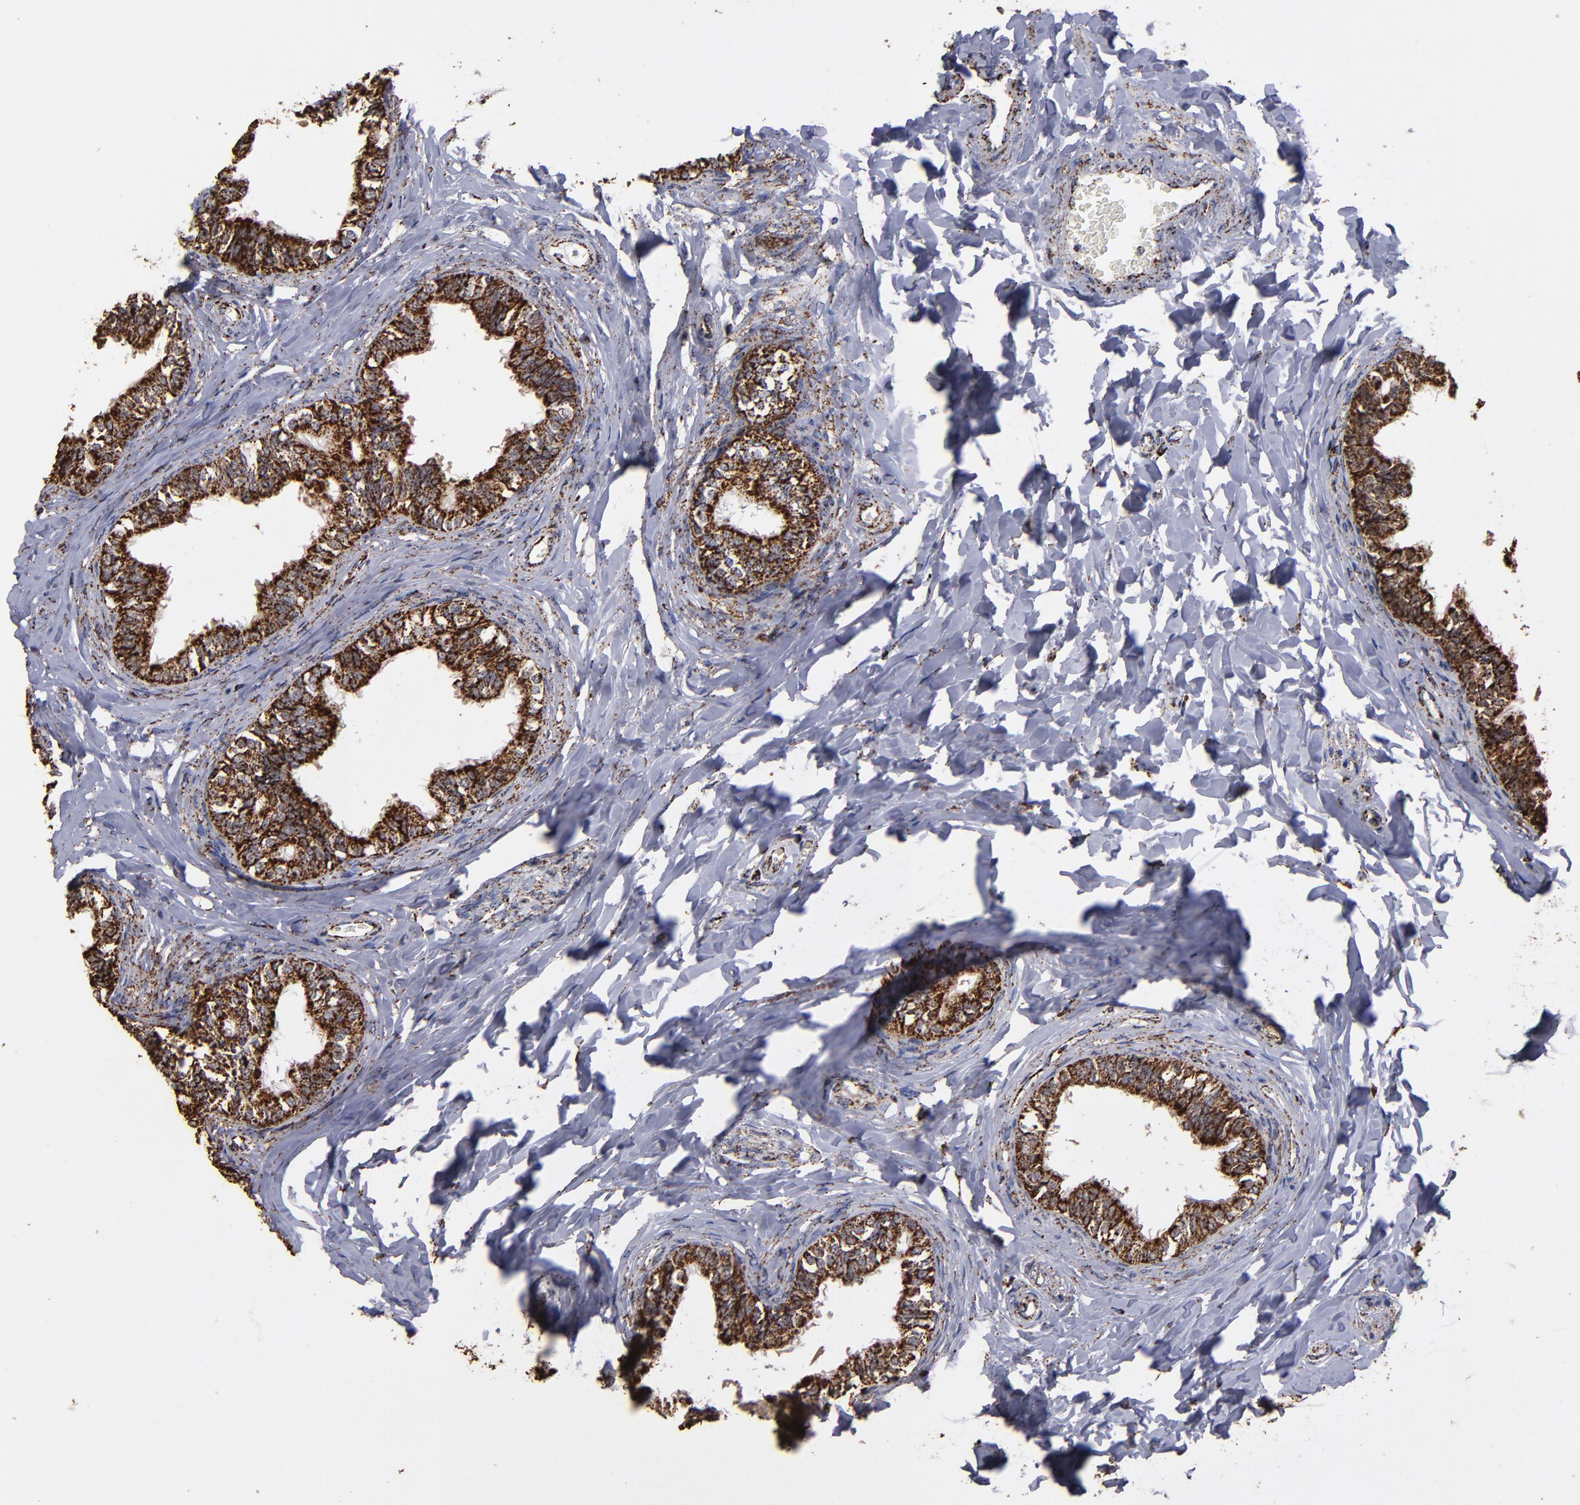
{"staining": {"intensity": "strong", "quantity": ">75%", "location": "cytoplasmic/membranous"}, "tissue": "epididymis", "cell_type": "Glandular cells", "image_type": "normal", "snomed": [{"axis": "morphology", "description": "Normal tissue, NOS"}, {"axis": "topography", "description": "Soft tissue"}, {"axis": "topography", "description": "Epididymis"}], "caption": "IHC (DAB (3,3'-diaminobenzidine)) staining of normal epididymis displays strong cytoplasmic/membranous protein positivity in approximately >75% of glandular cells.", "gene": "SOD2", "patient": {"sex": "male", "age": 26}}